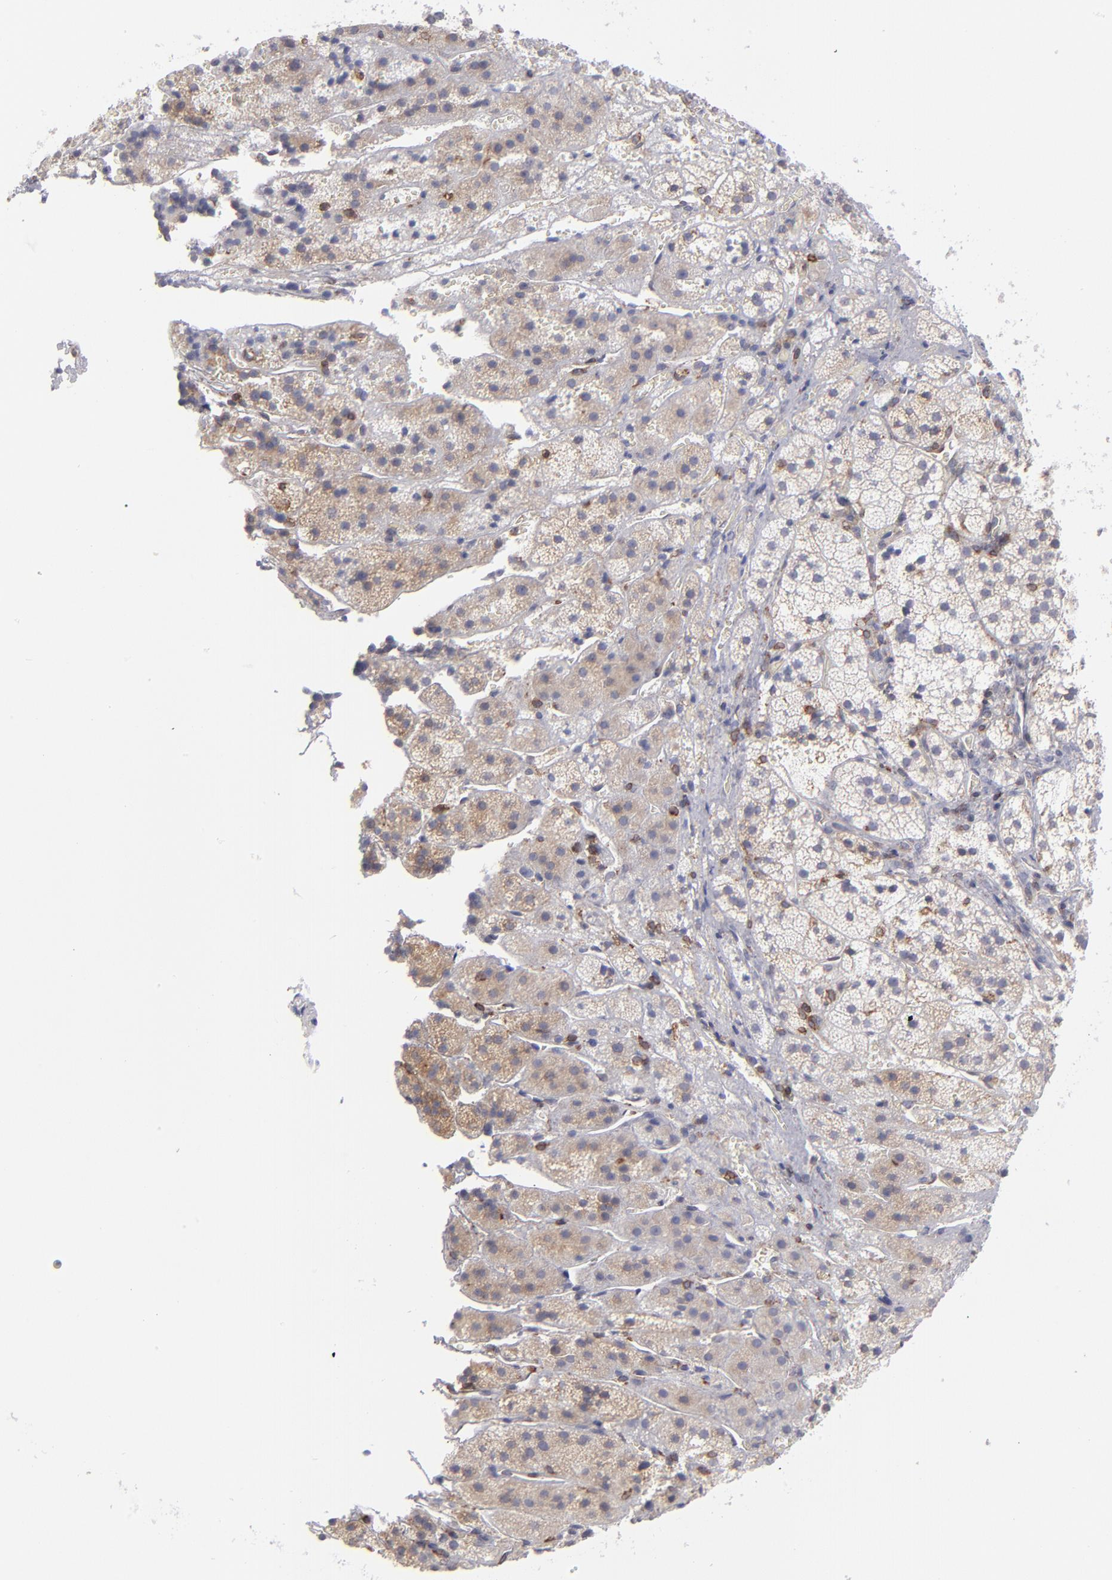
{"staining": {"intensity": "weak", "quantity": "25%-75%", "location": "cytoplasmic/membranous"}, "tissue": "adrenal gland", "cell_type": "Glandular cells", "image_type": "normal", "snomed": [{"axis": "morphology", "description": "Normal tissue, NOS"}, {"axis": "topography", "description": "Adrenal gland"}], "caption": "Weak cytoplasmic/membranous positivity for a protein is seen in about 25%-75% of glandular cells of normal adrenal gland using immunohistochemistry.", "gene": "TMX1", "patient": {"sex": "female", "age": 44}}